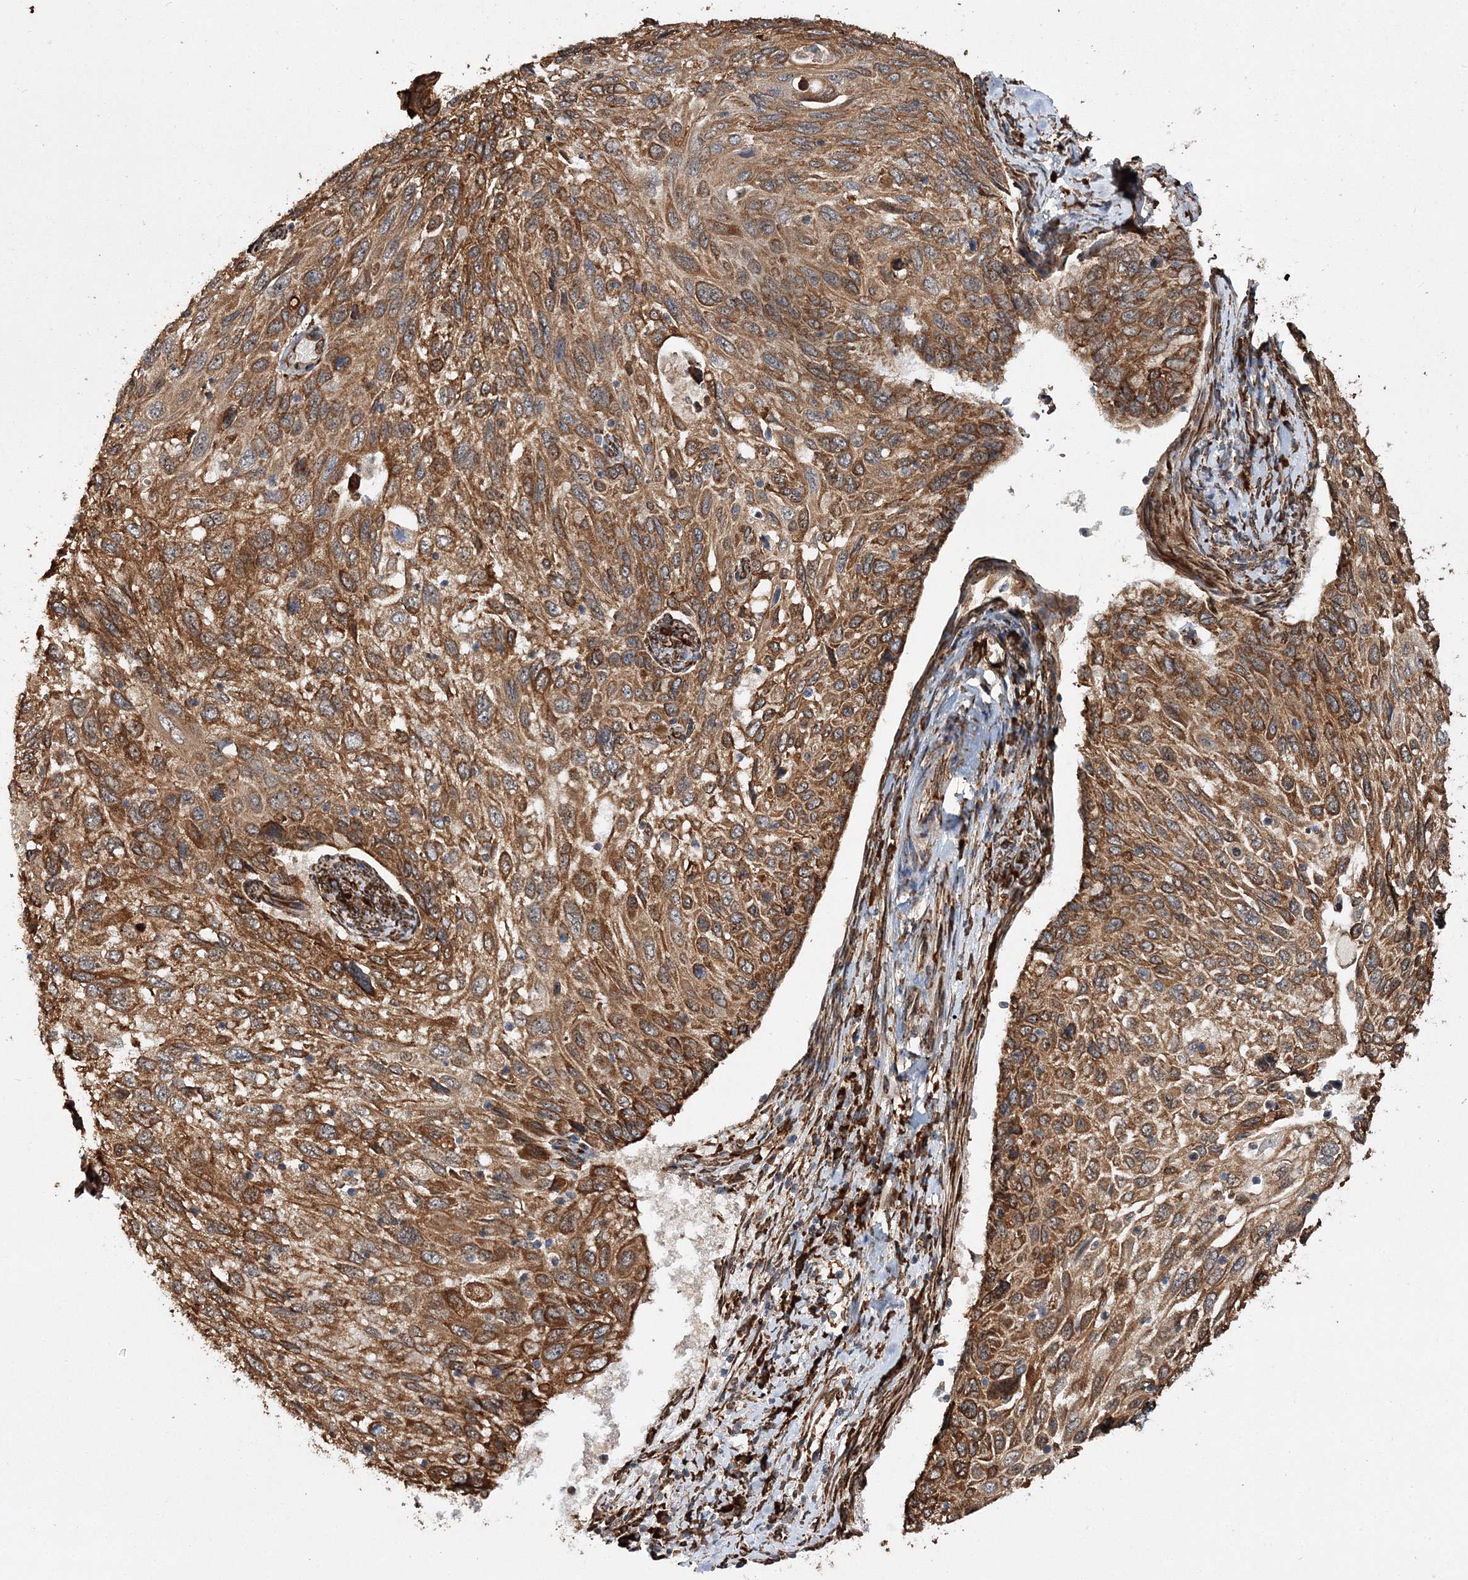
{"staining": {"intensity": "moderate", "quantity": ">75%", "location": "cytoplasmic/membranous"}, "tissue": "cervical cancer", "cell_type": "Tumor cells", "image_type": "cancer", "snomed": [{"axis": "morphology", "description": "Squamous cell carcinoma, NOS"}, {"axis": "topography", "description": "Cervix"}], "caption": "Cervical squamous cell carcinoma stained with DAB (3,3'-diaminobenzidine) immunohistochemistry demonstrates medium levels of moderate cytoplasmic/membranous positivity in about >75% of tumor cells.", "gene": "SCRN3", "patient": {"sex": "female", "age": 70}}